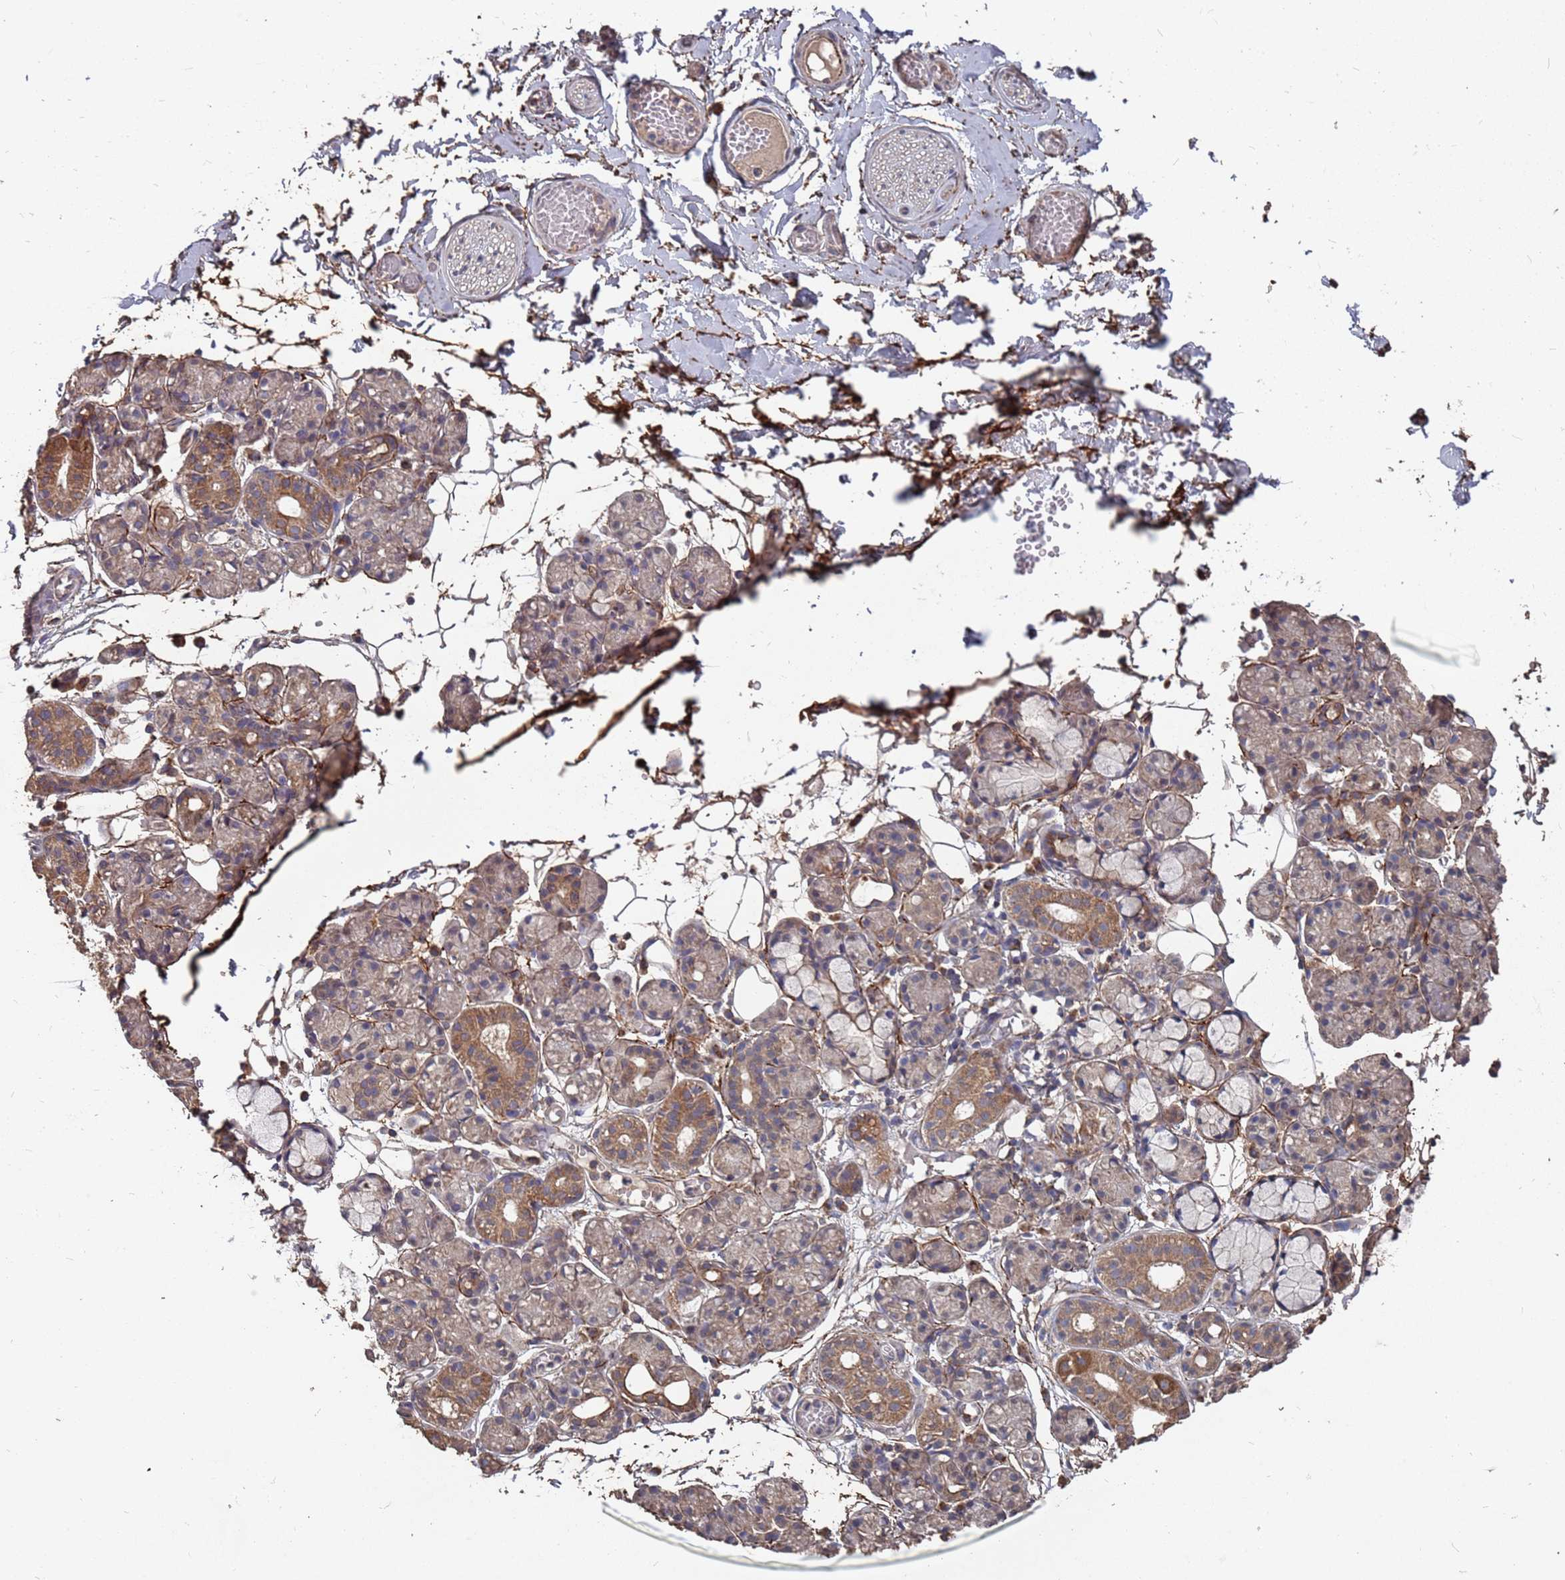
{"staining": {"intensity": "moderate", "quantity": "25%-75%", "location": "cytoplasmic/membranous"}, "tissue": "salivary gland", "cell_type": "Glandular cells", "image_type": "normal", "snomed": [{"axis": "morphology", "description": "Normal tissue, NOS"}, {"axis": "topography", "description": "Salivary gland"}], "caption": "This micrograph exhibits normal salivary gland stained with immunohistochemistry (IHC) to label a protein in brown. The cytoplasmic/membranous of glandular cells show moderate positivity for the protein. Nuclei are counter-stained blue.", "gene": "PRORP", "patient": {"sex": "male", "age": 63}}